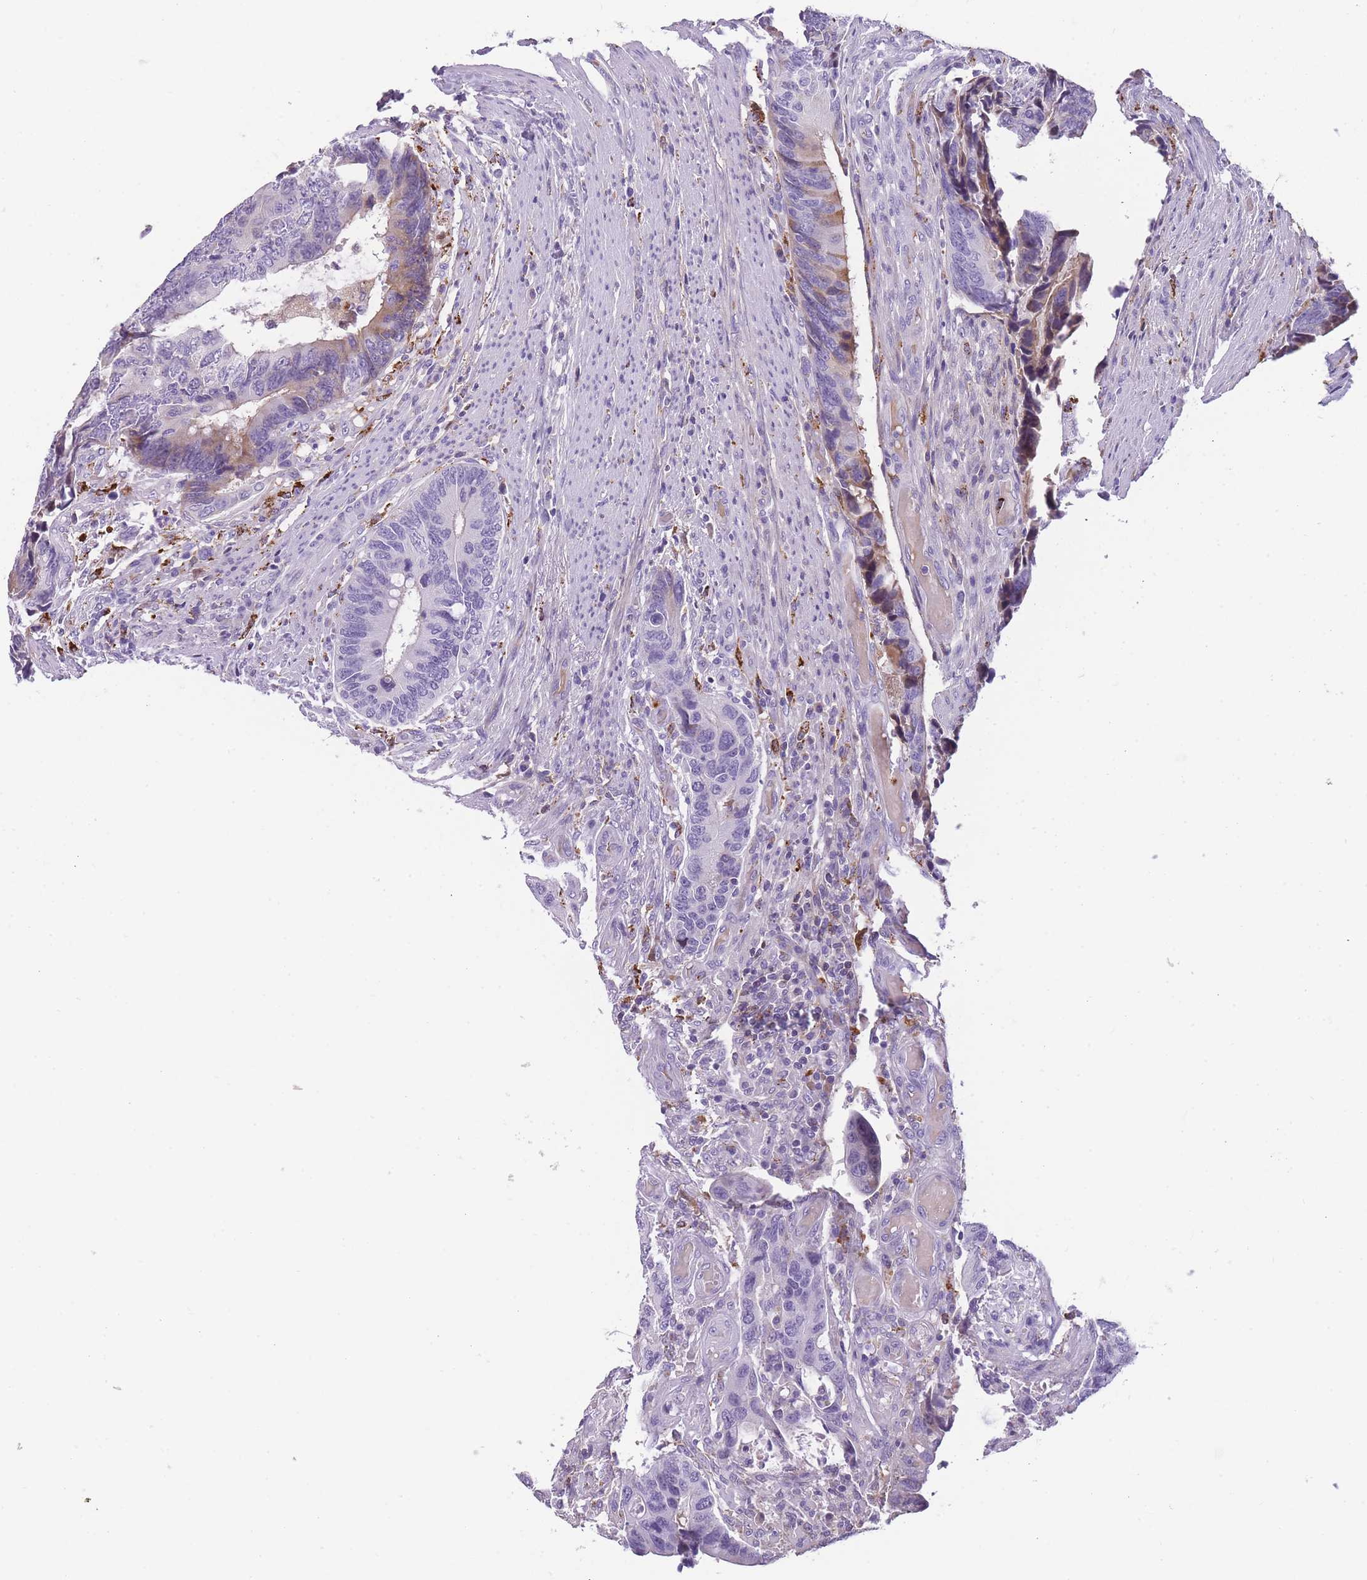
{"staining": {"intensity": "weak", "quantity": "<25%", "location": "cytoplasmic/membranous"}, "tissue": "colorectal cancer", "cell_type": "Tumor cells", "image_type": "cancer", "snomed": [{"axis": "morphology", "description": "Adenocarcinoma, NOS"}, {"axis": "topography", "description": "Colon"}], "caption": "Immunohistochemistry (IHC) of human colorectal cancer (adenocarcinoma) exhibits no positivity in tumor cells. (Stains: DAB immunohistochemistry (IHC) with hematoxylin counter stain, Microscopy: brightfield microscopy at high magnification).", "gene": "GNAT1", "patient": {"sex": "male", "age": 87}}